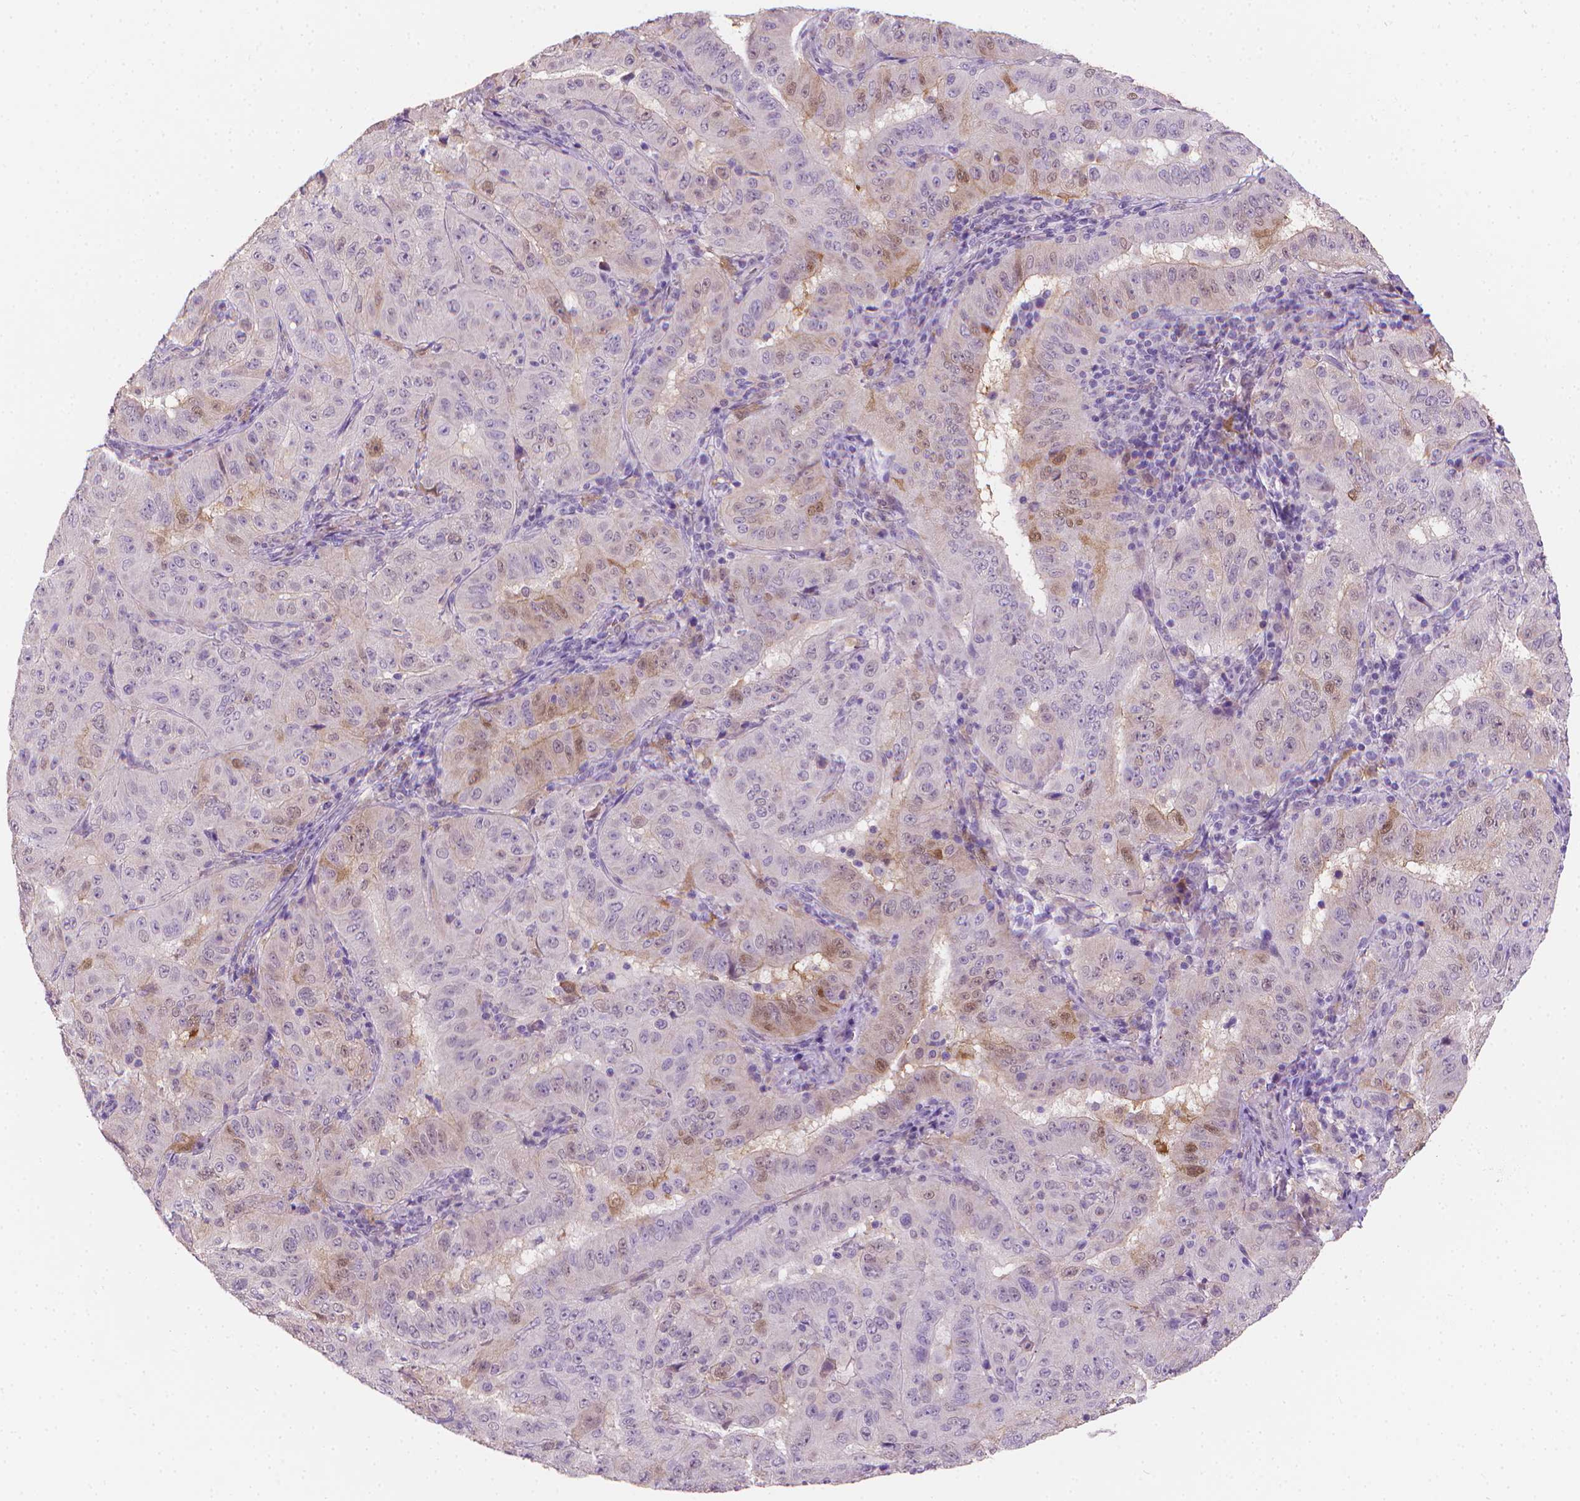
{"staining": {"intensity": "weak", "quantity": "<25%", "location": "cytoplasmic/membranous"}, "tissue": "pancreatic cancer", "cell_type": "Tumor cells", "image_type": "cancer", "snomed": [{"axis": "morphology", "description": "Adenocarcinoma, NOS"}, {"axis": "topography", "description": "Pancreas"}], "caption": "Adenocarcinoma (pancreatic) stained for a protein using IHC shows no expression tumor cells.", "gene": "GSDMA", "patient": {"sex": "male", "age": 63}}